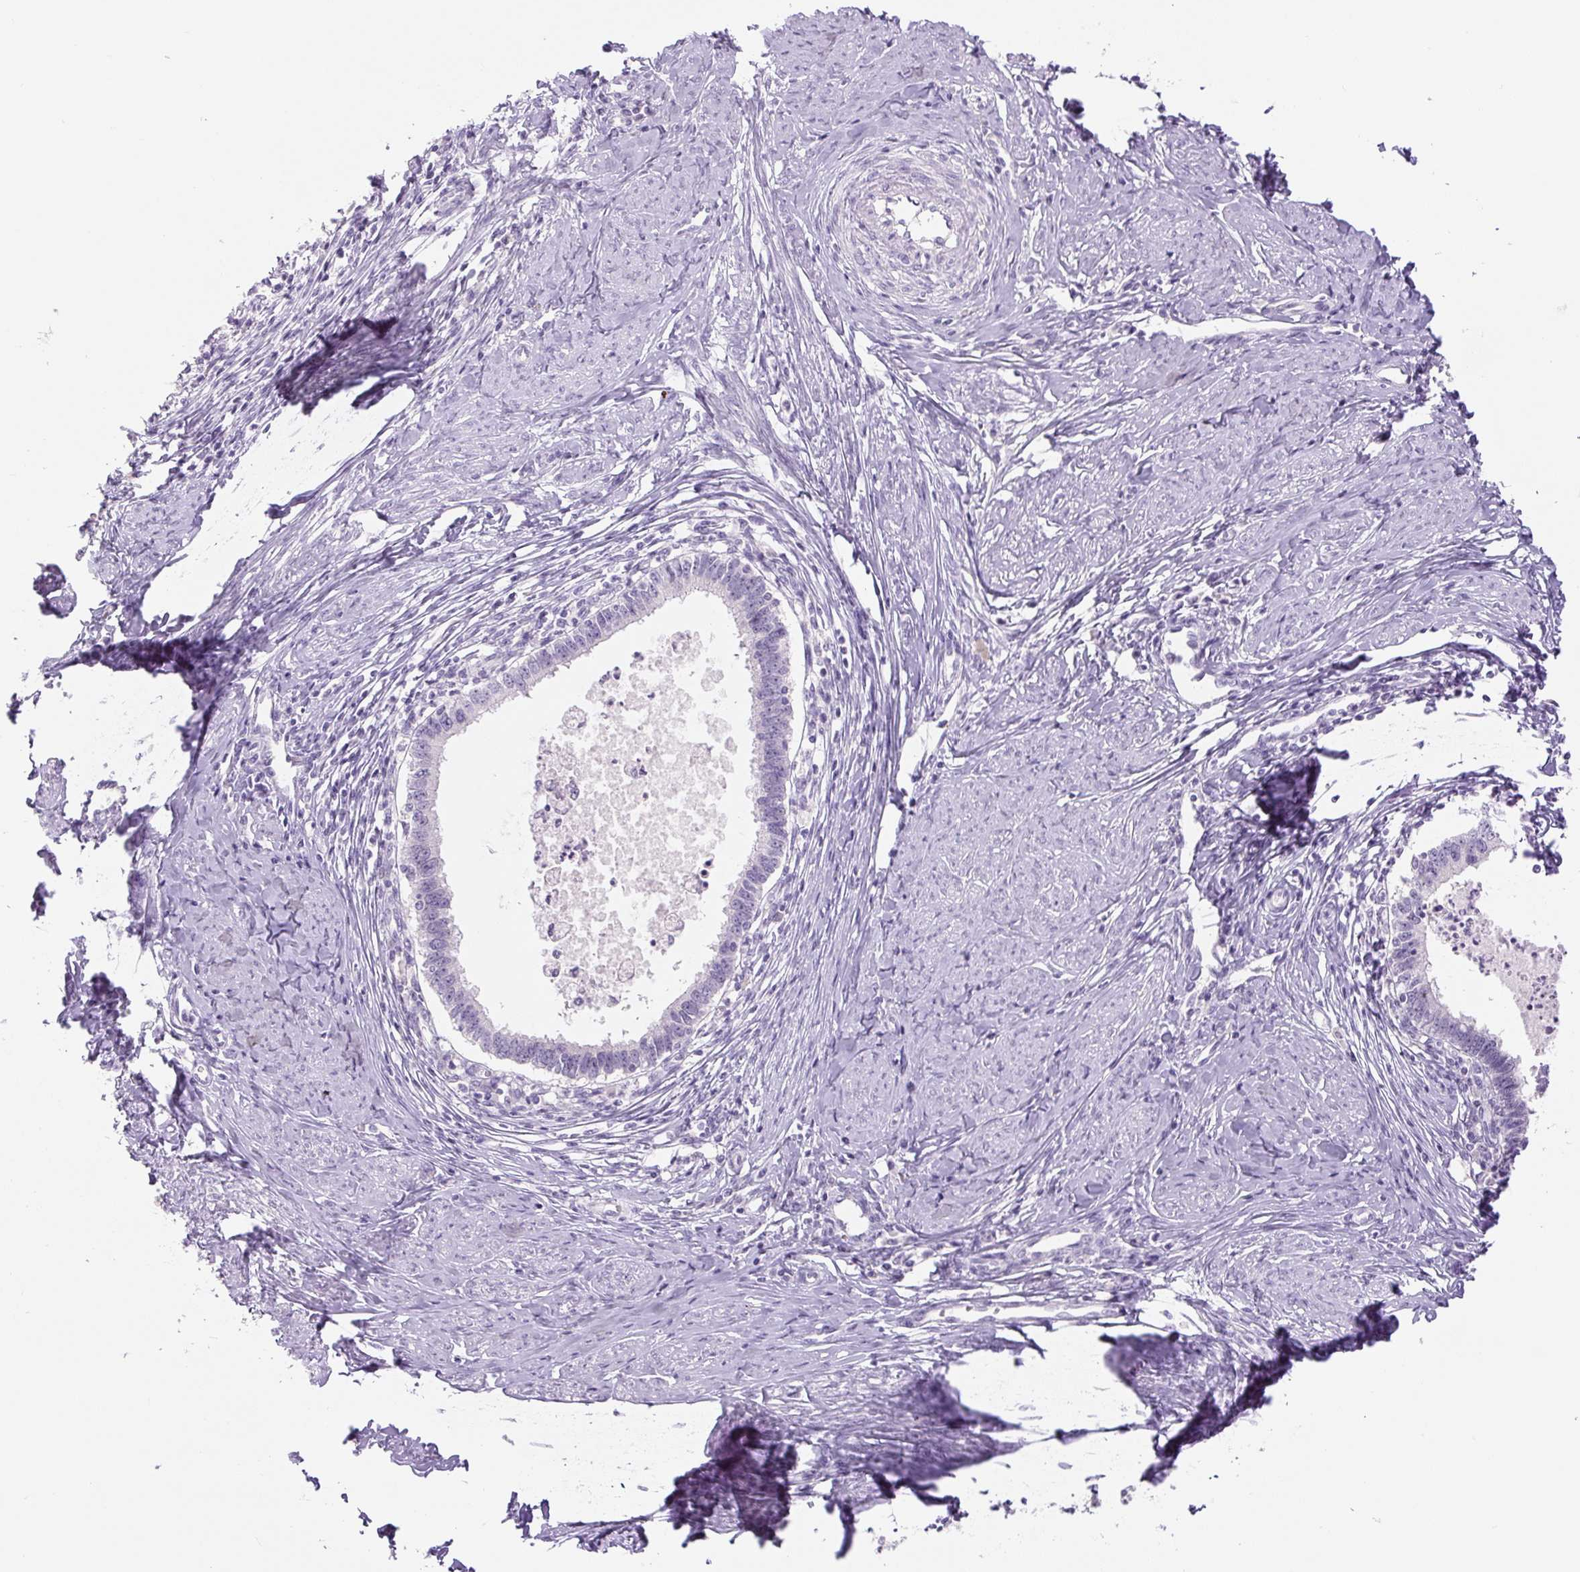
{"staining": {"intensity": "negative", "quantity": "none", "location": "none"}, "tissue": "cervical cancer", "cell_type": "Tumor cells", "image_type": "cancer", "snomed": [{"axis": "morphology", "description": "Adenocarcinoma, NOS"}, {"axis": "topography", "description": "Cervix"}], "caption": "Immunohistochemical staining of cervical adenocarcinoma displays no significant positivity in tumor cells.", "gene": "SIX1", "patient": {"sex": "female", "age": 36}}